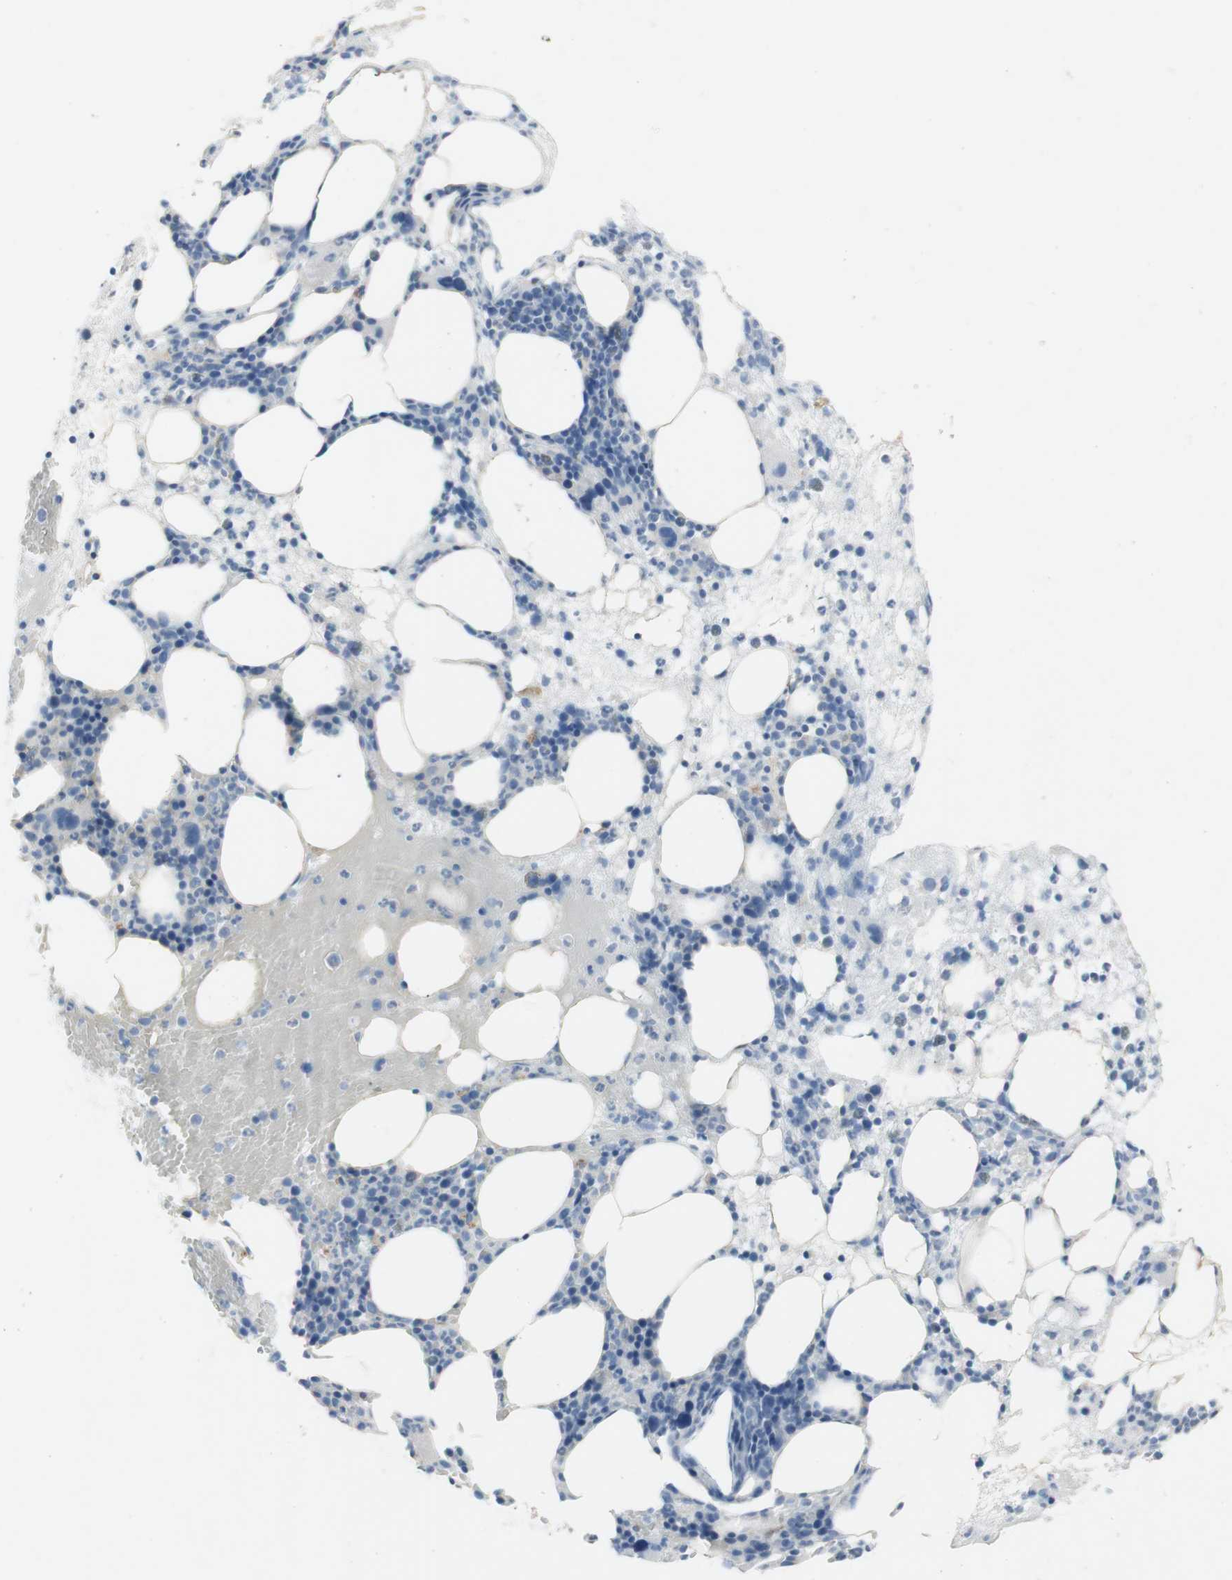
{"staining": {"intensity": "negative", "quantity": "none", "location": "none"}, "tissue": "bone marrow", "cell_type": "Hematopoietic cells", "image_type": "normal", "snomed": [{"axis": "morphology", "description": "Normal tissue, NOS"}, {"axis": "morphology", "description": "Inflammation, NOS"}, {"axis": "topography", "description": "Bone marrow"}], "caption": "High power microscopy image of an immunohistochemistry (IHC) micrograph of unremarkable bone marrow, revealing no significant staining in hematopoietic cells.", "gene": "ART3", "patient": {"sex": "female", "age": 79}}